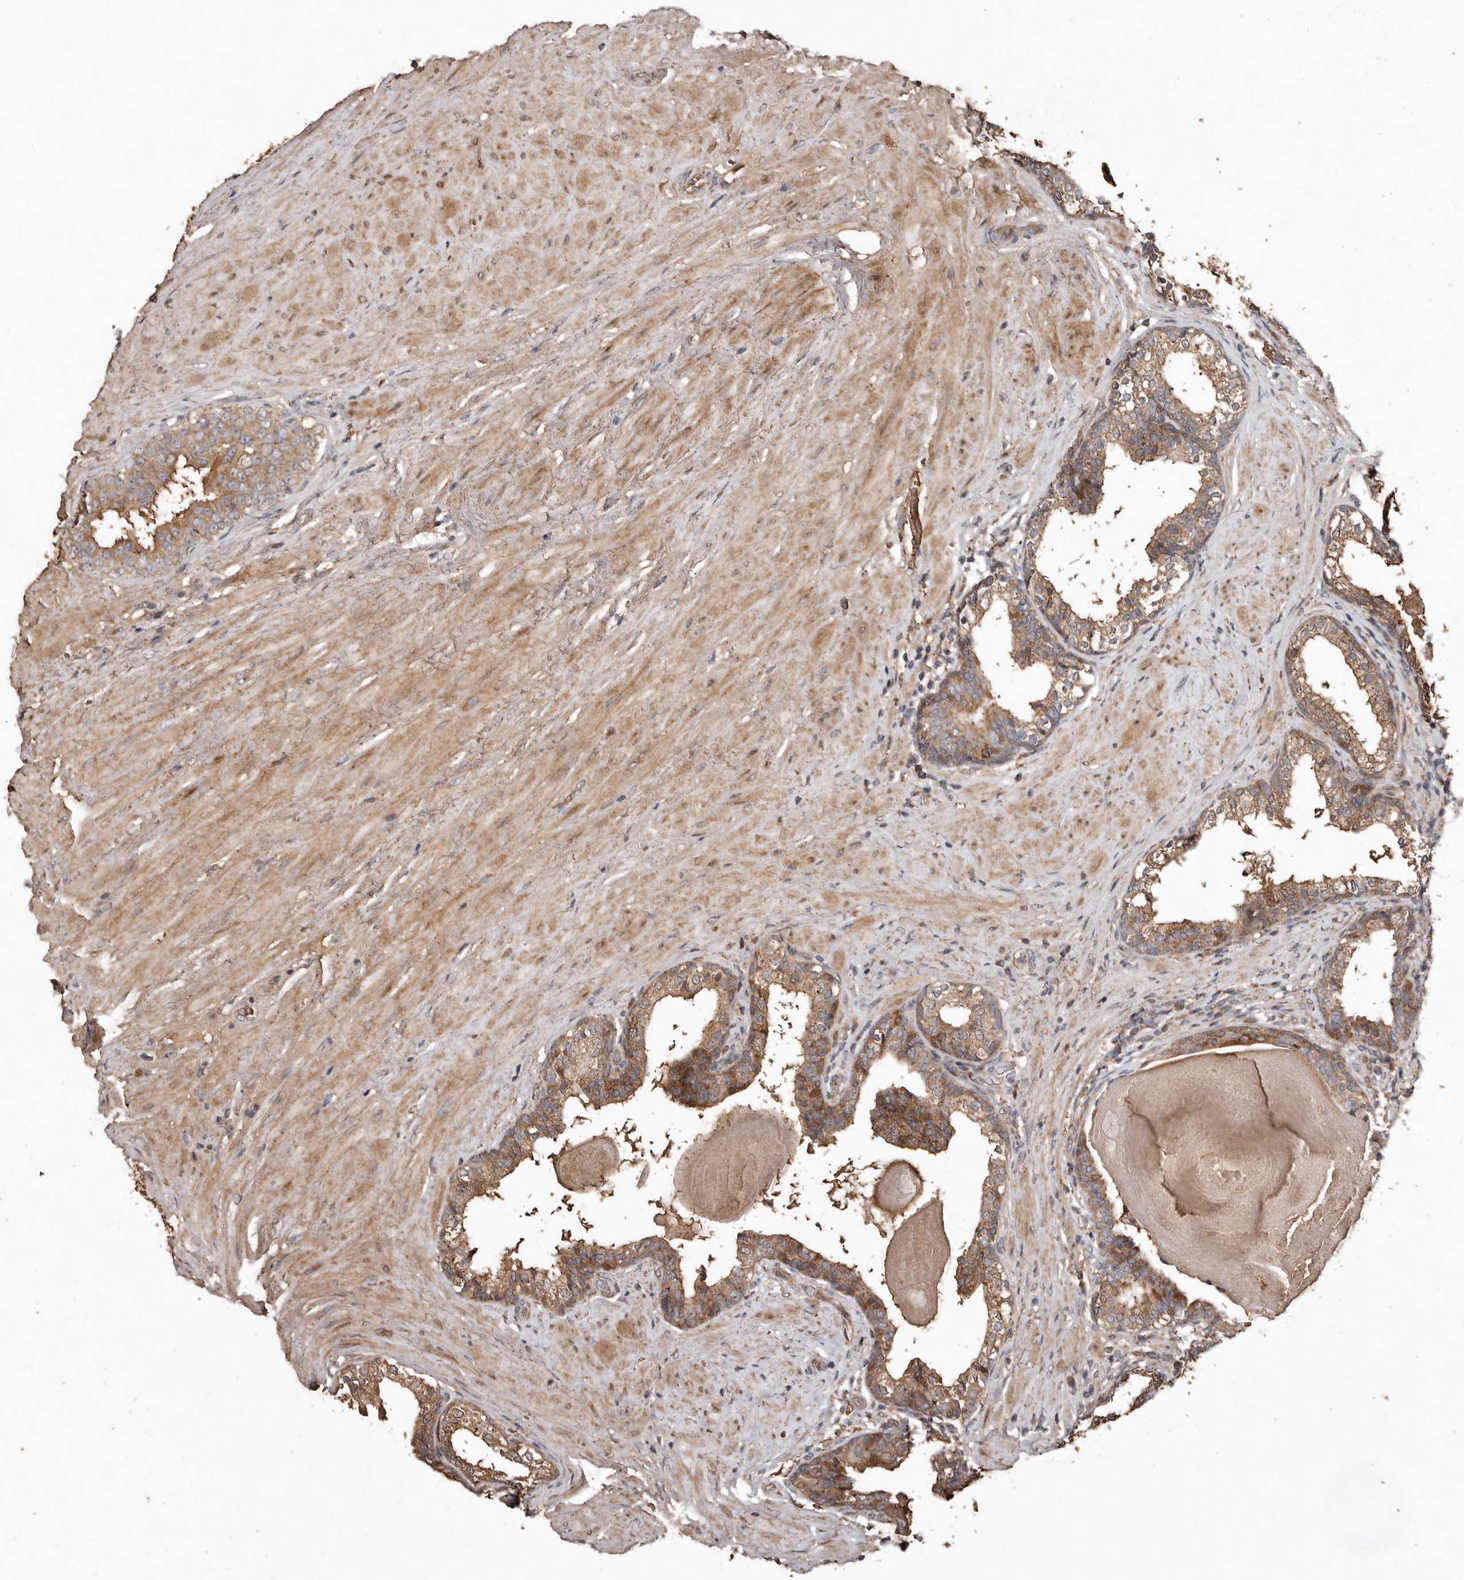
{"staining": {"intensity": "moderate", "quantity": ">75%", "location": "cytoplasmic/membranous"}, "tissue": "prostate cancer", "cell_type": "Tumor cells", "image_type": "cancer", "snomed": [{"axis": "morphology", "description": "Adenocarcinoma, High grade"}, {"axis": "topography", "description": "Prostate"}], "caption": "IHC photomicrograph of neoplastic tissue: adenocarcinoma (high-grade) (prostate) stained using immunohistochemistry reveals medium levels of moderate protein expression localized specifically in the cytoplasmic/membranous of tumor cells, appearing as a cytoplasmic/membranous brown color.", "gene": "RANBP17", "patient": {"sex": "male", "age": 56}}